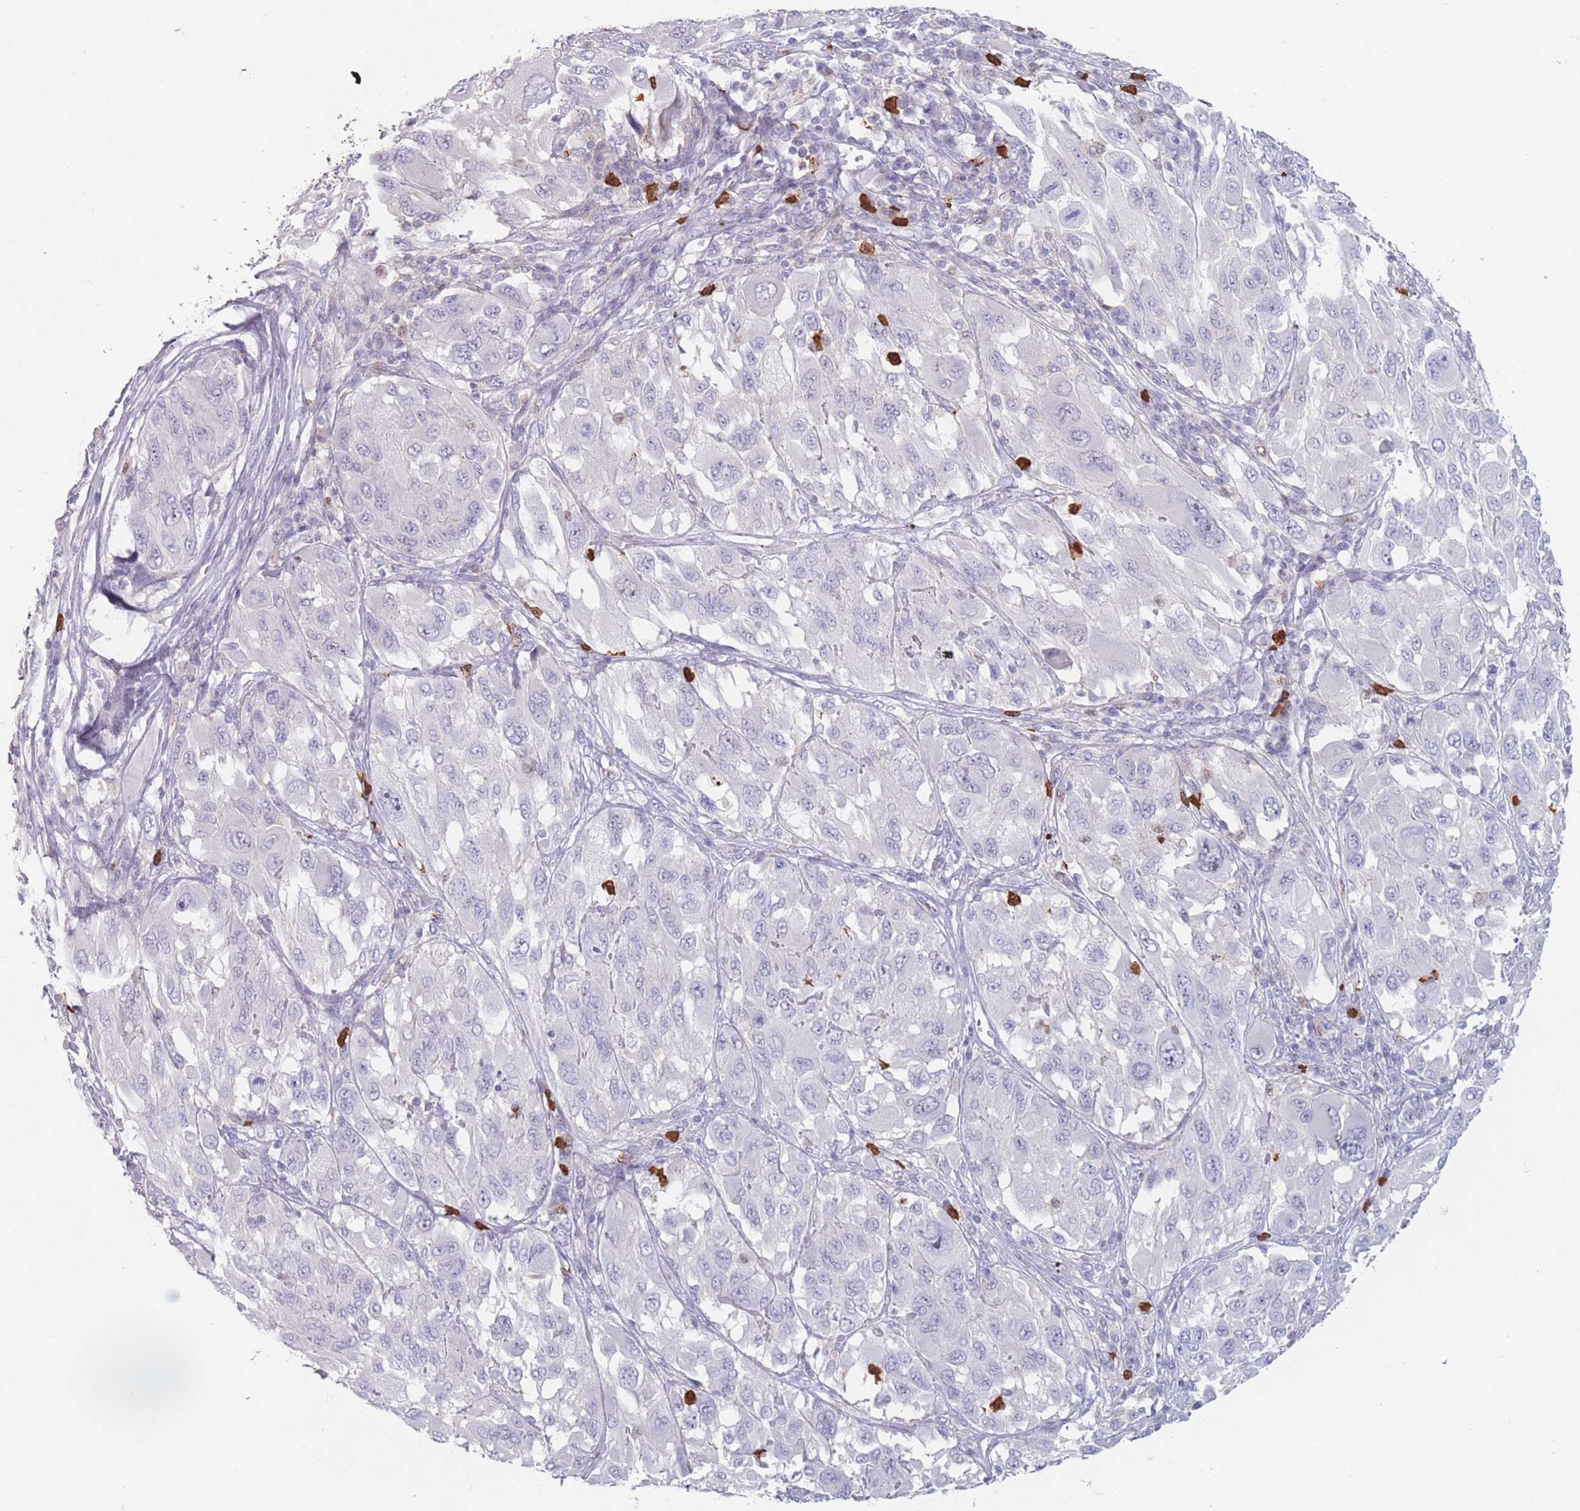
{"staining": {"intensity": "negative", "quantity": "none", "location": "none"}, "tissue": "melanoma", "cell_type": "Tumor cells", "image_type": "cancer", "snomed": [{"axis": "morphology", "description": "Malignant melanoma, NOS"}, {"axis": "topography", "description": "Skin"}], "caption": "A high-resolution histopathology image shows immunohistochemistry staining of melanoma, which demonstrates no significant positivity in tumor cells.", "gene": "ATP1A3", "patient": {"sex": "female", "age": 91}}